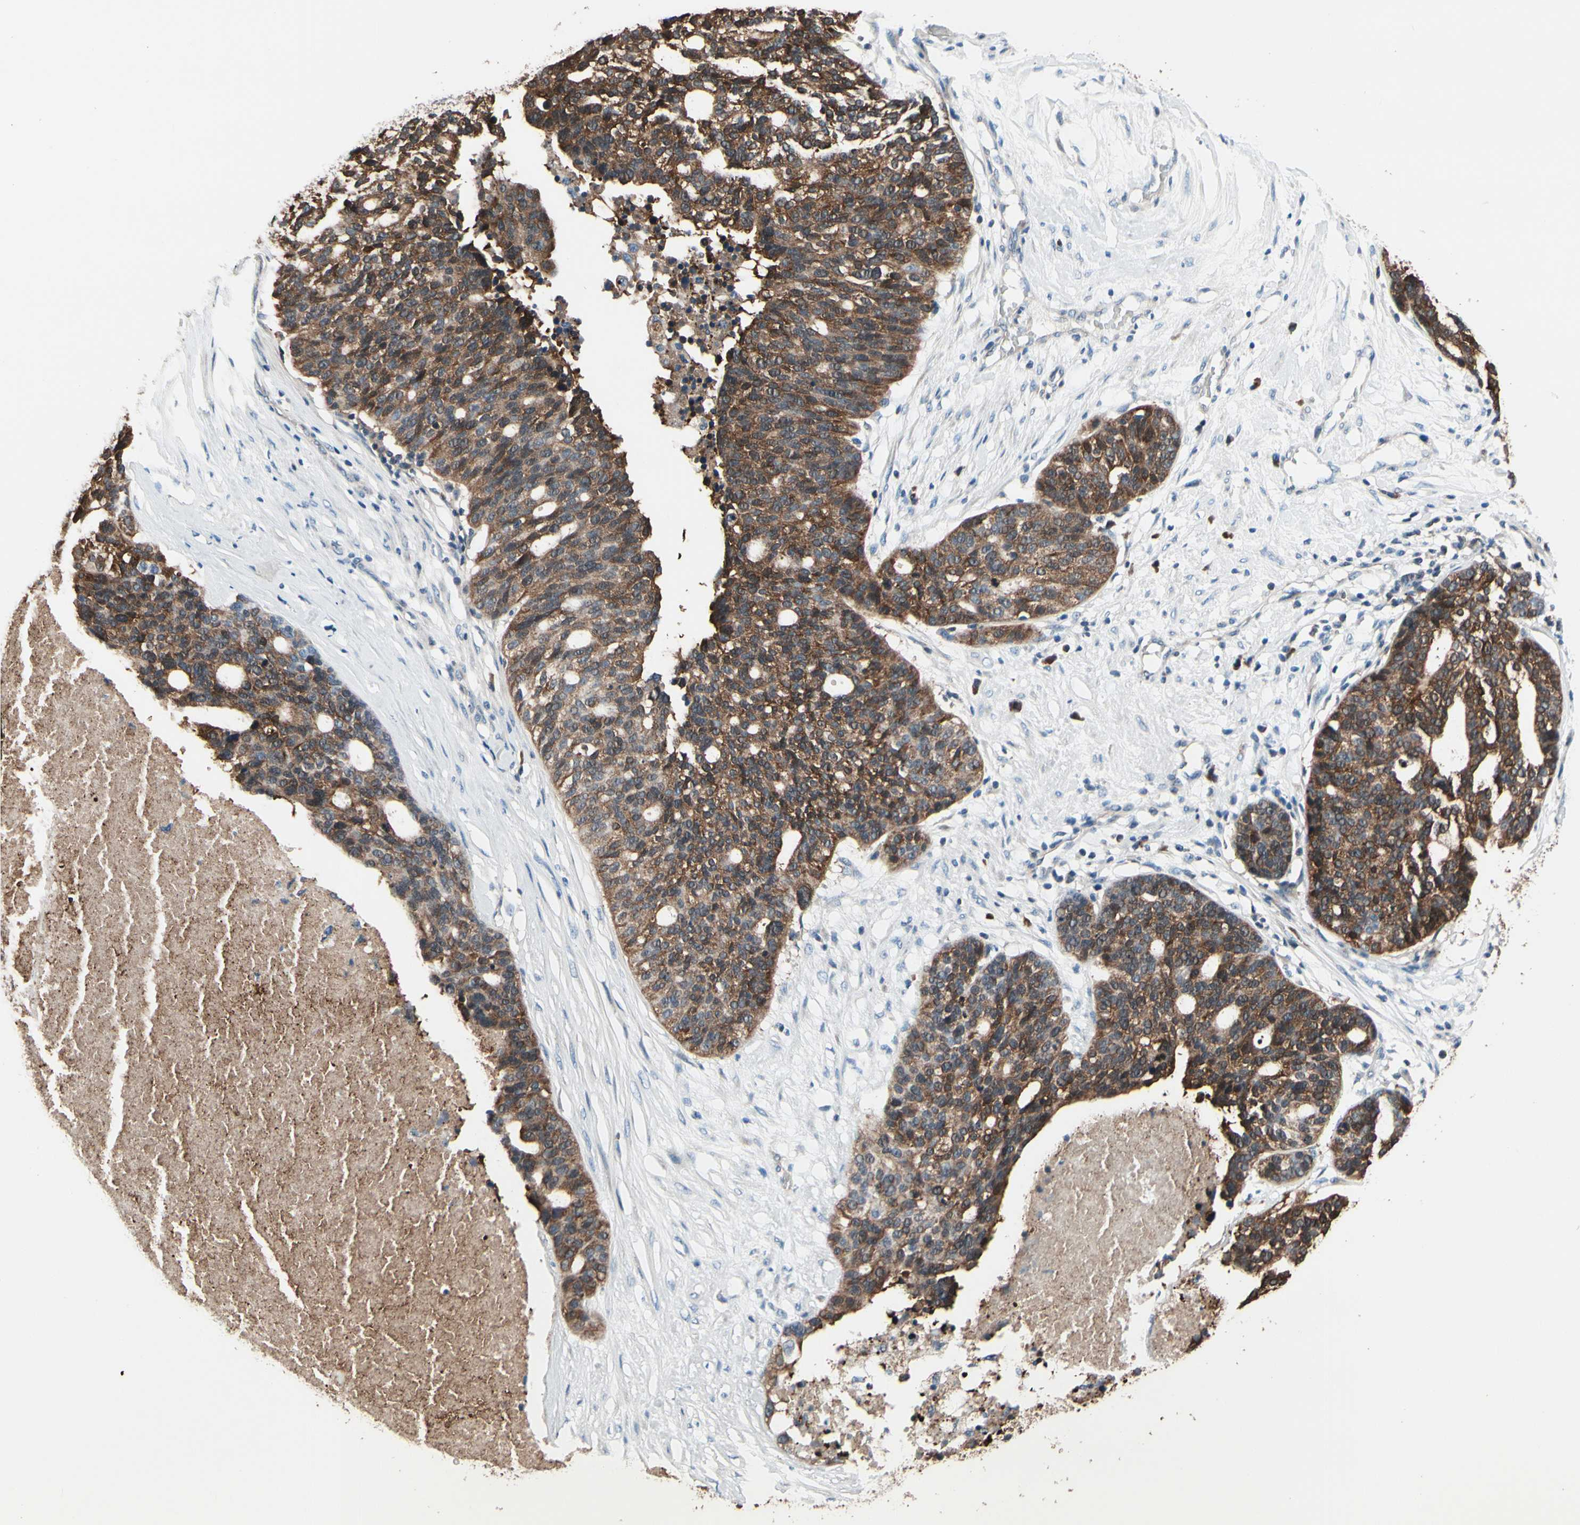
{"staining": {"intensity": "moderate", "quantity": "25%-75%", "location": "cytoplasmic/membranous,nuclear"}, "tissue": "ovarian cancer", "cell_type": "Tumor cells", "image_type": "cancer", "snomed": [{"axis": "morphology", "description": "Cystadenocarcinoma, serous, NOS"}, {"axis": "topography", "description": "Ovary"}], "caption": "Ovarian serous cystadenocarcinoma tissue shows moderate cytoplasmic/membranous and nuclear positivity in approximately 25%-75% of tumor cells, visualized by immunohistochemistry.", "gene": "PRDX2", "patient": {"sex": "female", "age": 59}}